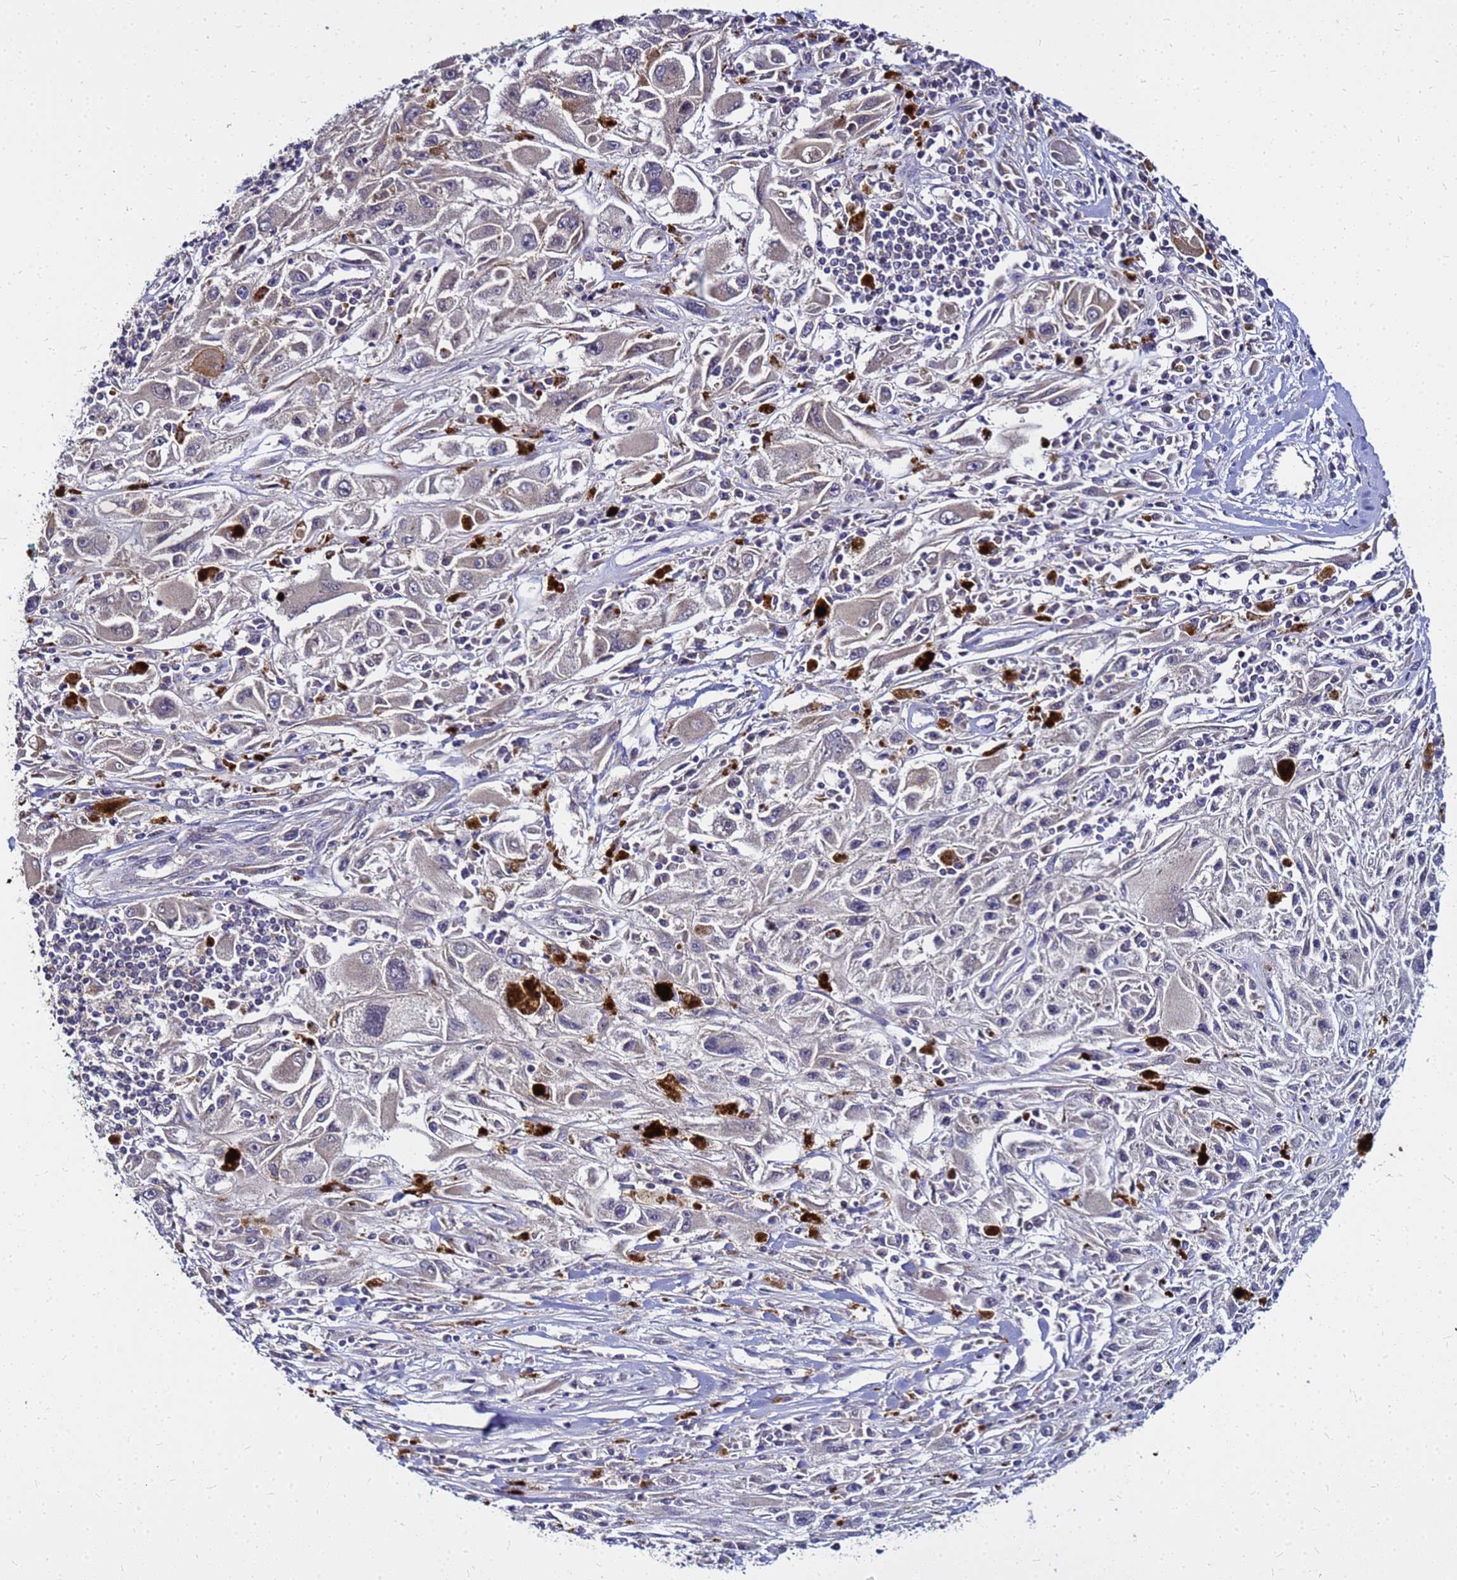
{"staining": {"intensity": "negative", "quantity": "none", "location": "none"}, "tissue": "melanoma", "cell_type": "Tumor cells", "image_type": "cancer", "snomed": [{"axis": "morphology", "description": "Malignant melanoma, Metastatic site"}, {"axis": "topography", "description": "Skin"}], "caption": "A high-resolution micrograph shows immunohistochemistry staining of malignant melanoma (metastatic site), which exhibits no significant staining in tumor cells. (DAB immunohistochemistry with hematoxylin counter stain).", "gene": "SAT1", "patient": {"sex": "male", "age": 53}}